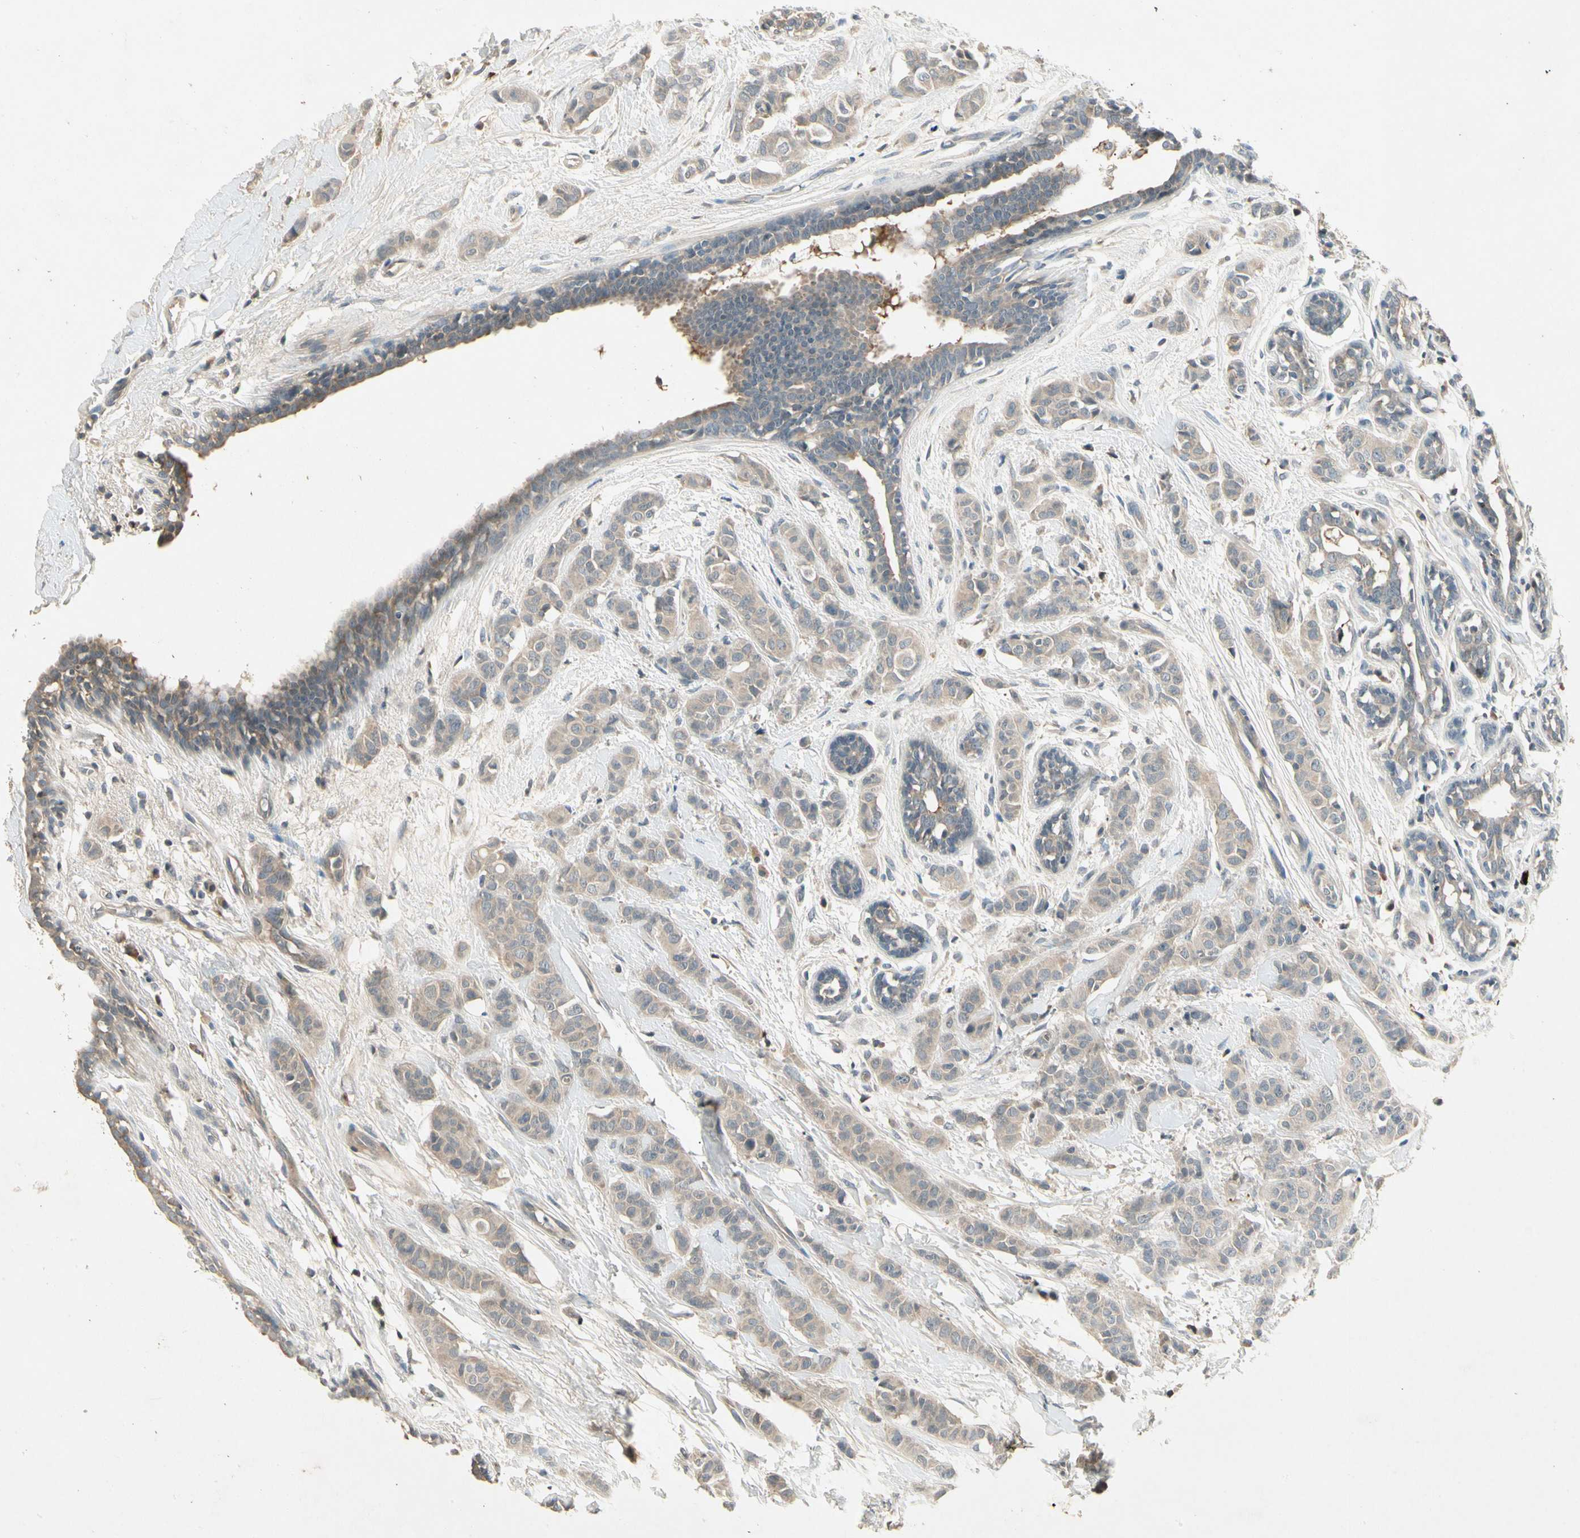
{"staining": {"intensity": "weak", "quantity": ">75%", "location": "cytoplasmic/membranous"}, "tissue": "breast cancer", "cell_type": "Tumor cells", "image_type": "cancer", "snomed": [{"axis": "morphology", "description": "Normal tissue, NOS"}, {"axis": "morphology", "description": "Duct carcinoma"}, {"axis": "topography", "description": "Breast"}], "caption": "Weak cytoplasmic/membranous staining is present in approximately >75% of tumor cells in breast invasive ductal carcinoma.", "gene": "CCL4", "patient": {"sex": "female", "age": 40}}